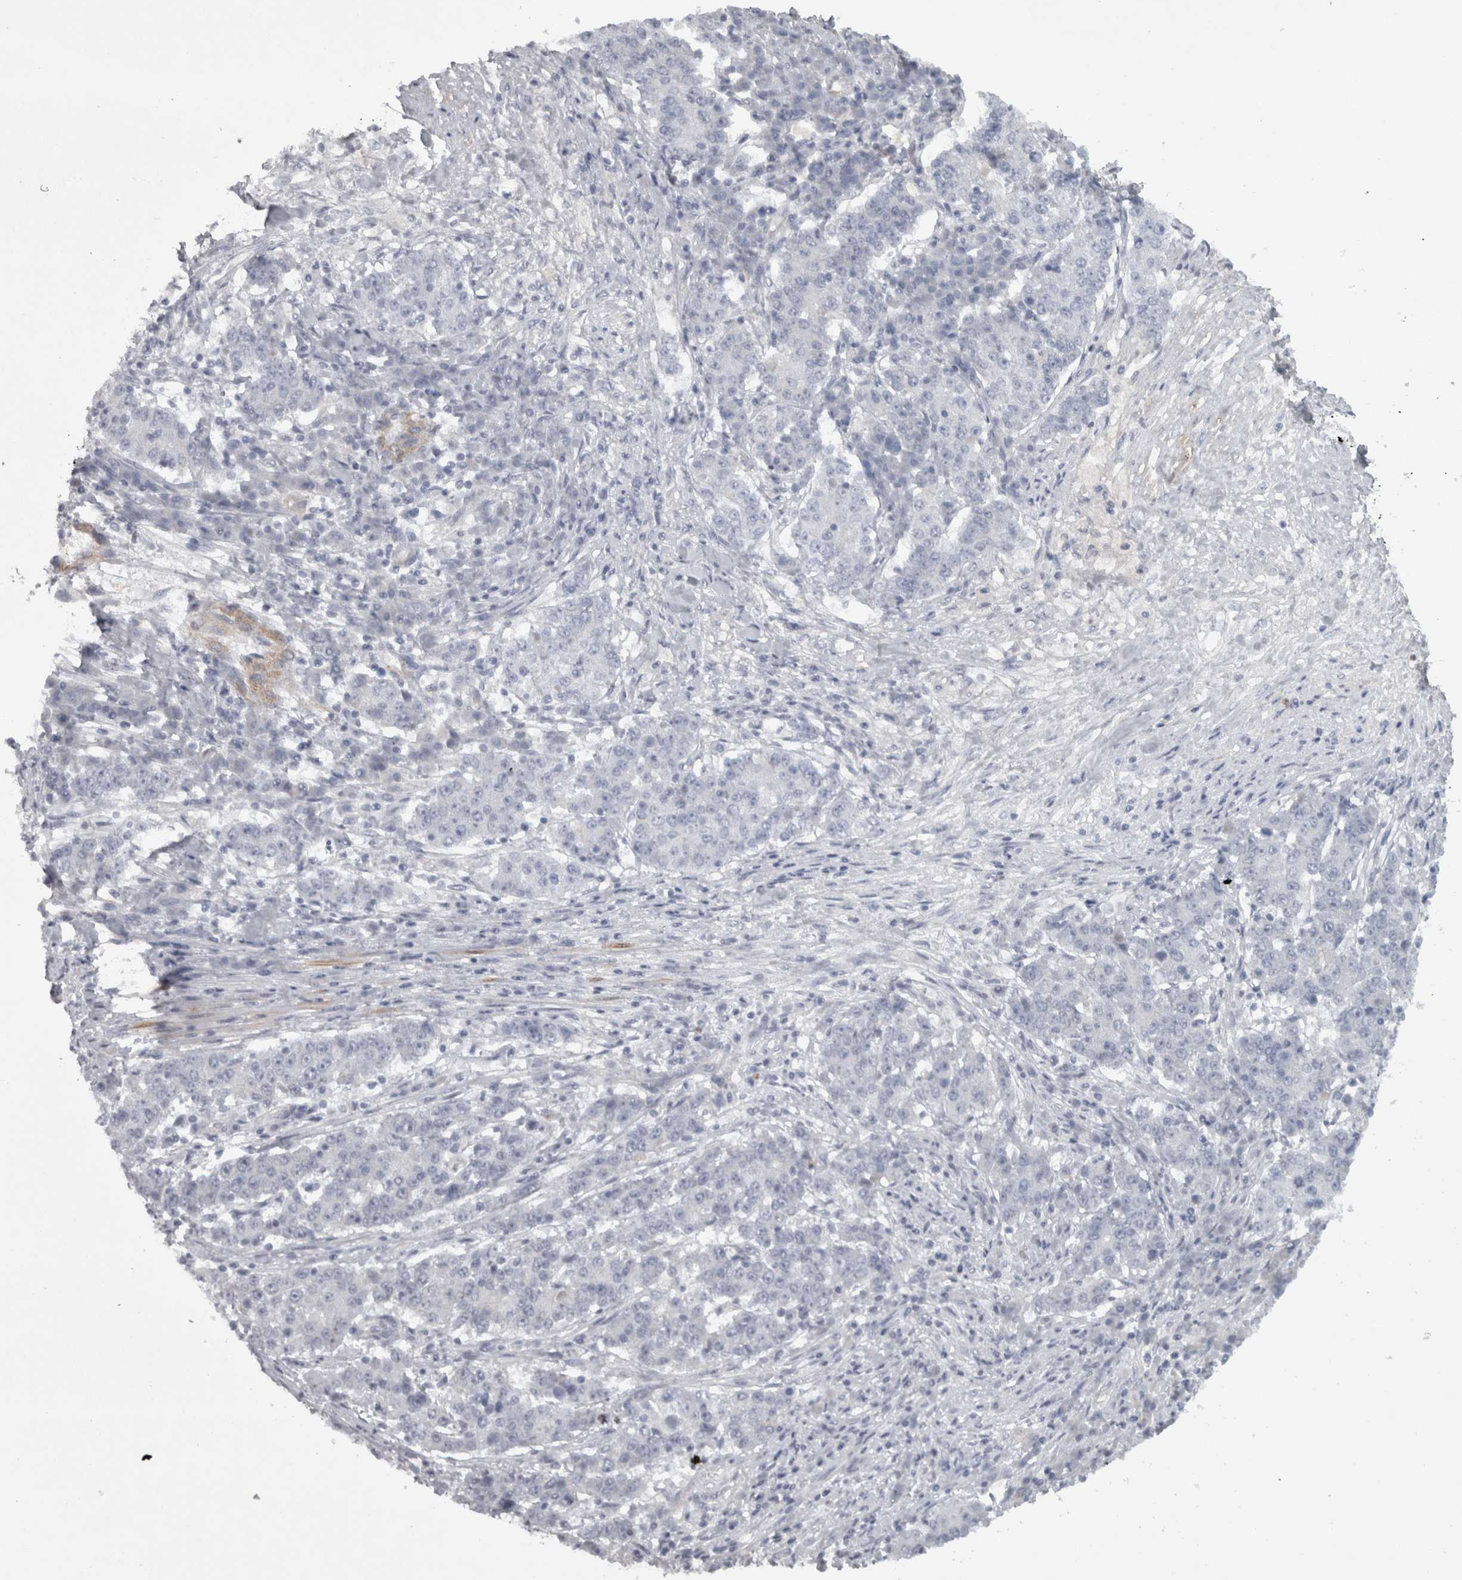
{"staining": {"intensity": "negative", "quantity": "none", "location": "none"}, "tissue": "stomach cancer", "cell_type": "Tumor cells", "image_type": "cancer", "snomed": [{"axis": "morphology", "description": "Adenocarcinoma, NOS"}, {"axis": "topography", "description": "Stomach"}], "caption": "This photomicrograph is of stomach cancer (adenocarcinoma) stained with IHC to label a protein in brown with the nuclei are counter-stained blue. There is no positivity in tumor cells.", "gene": "PPP1R12B", "patient": {"sex": "male", "age": 59}}